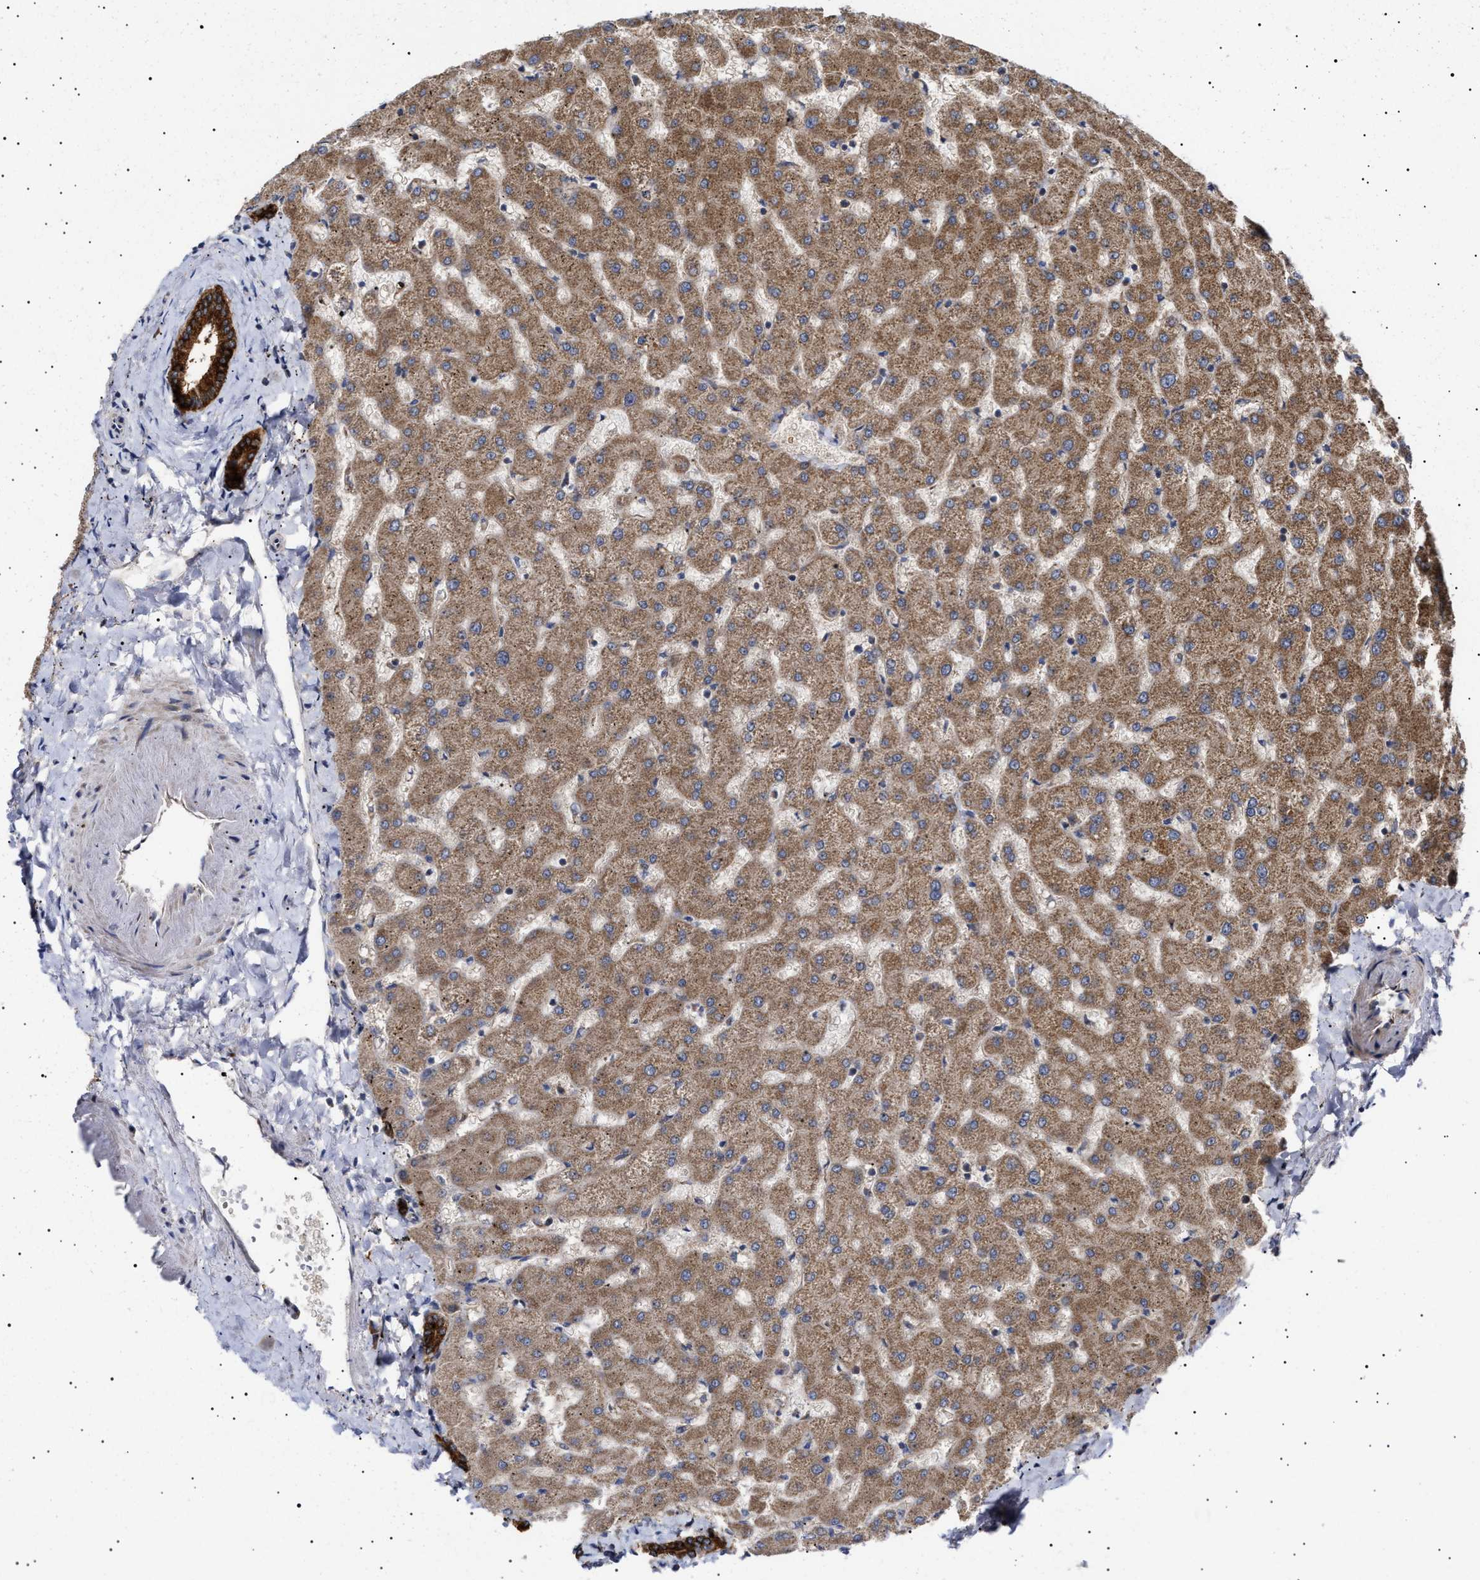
{"staining": {"intensity": "strong", "quantity": ">75%", "location": "cytoplasmic/membranous"}, "tissue": "liver", "cell_type": "Cholangiocytes", "image_type": "normal", "snomed": [{"axis": "morphology", "description": "Normal tissue, NOS"}, {"axis": "topography", "description": "Liver"}], "caption": "The image demonstrates immunohistochemical staining of normal liver. There is strong cytoplasmic/membranous positivity is identified in approximately >75% of cholangiocytes. (IHC, brightfield microscopy, high magnification).", "gene": "MRPL10", "patient": {"sex": "female", "age": 63}}